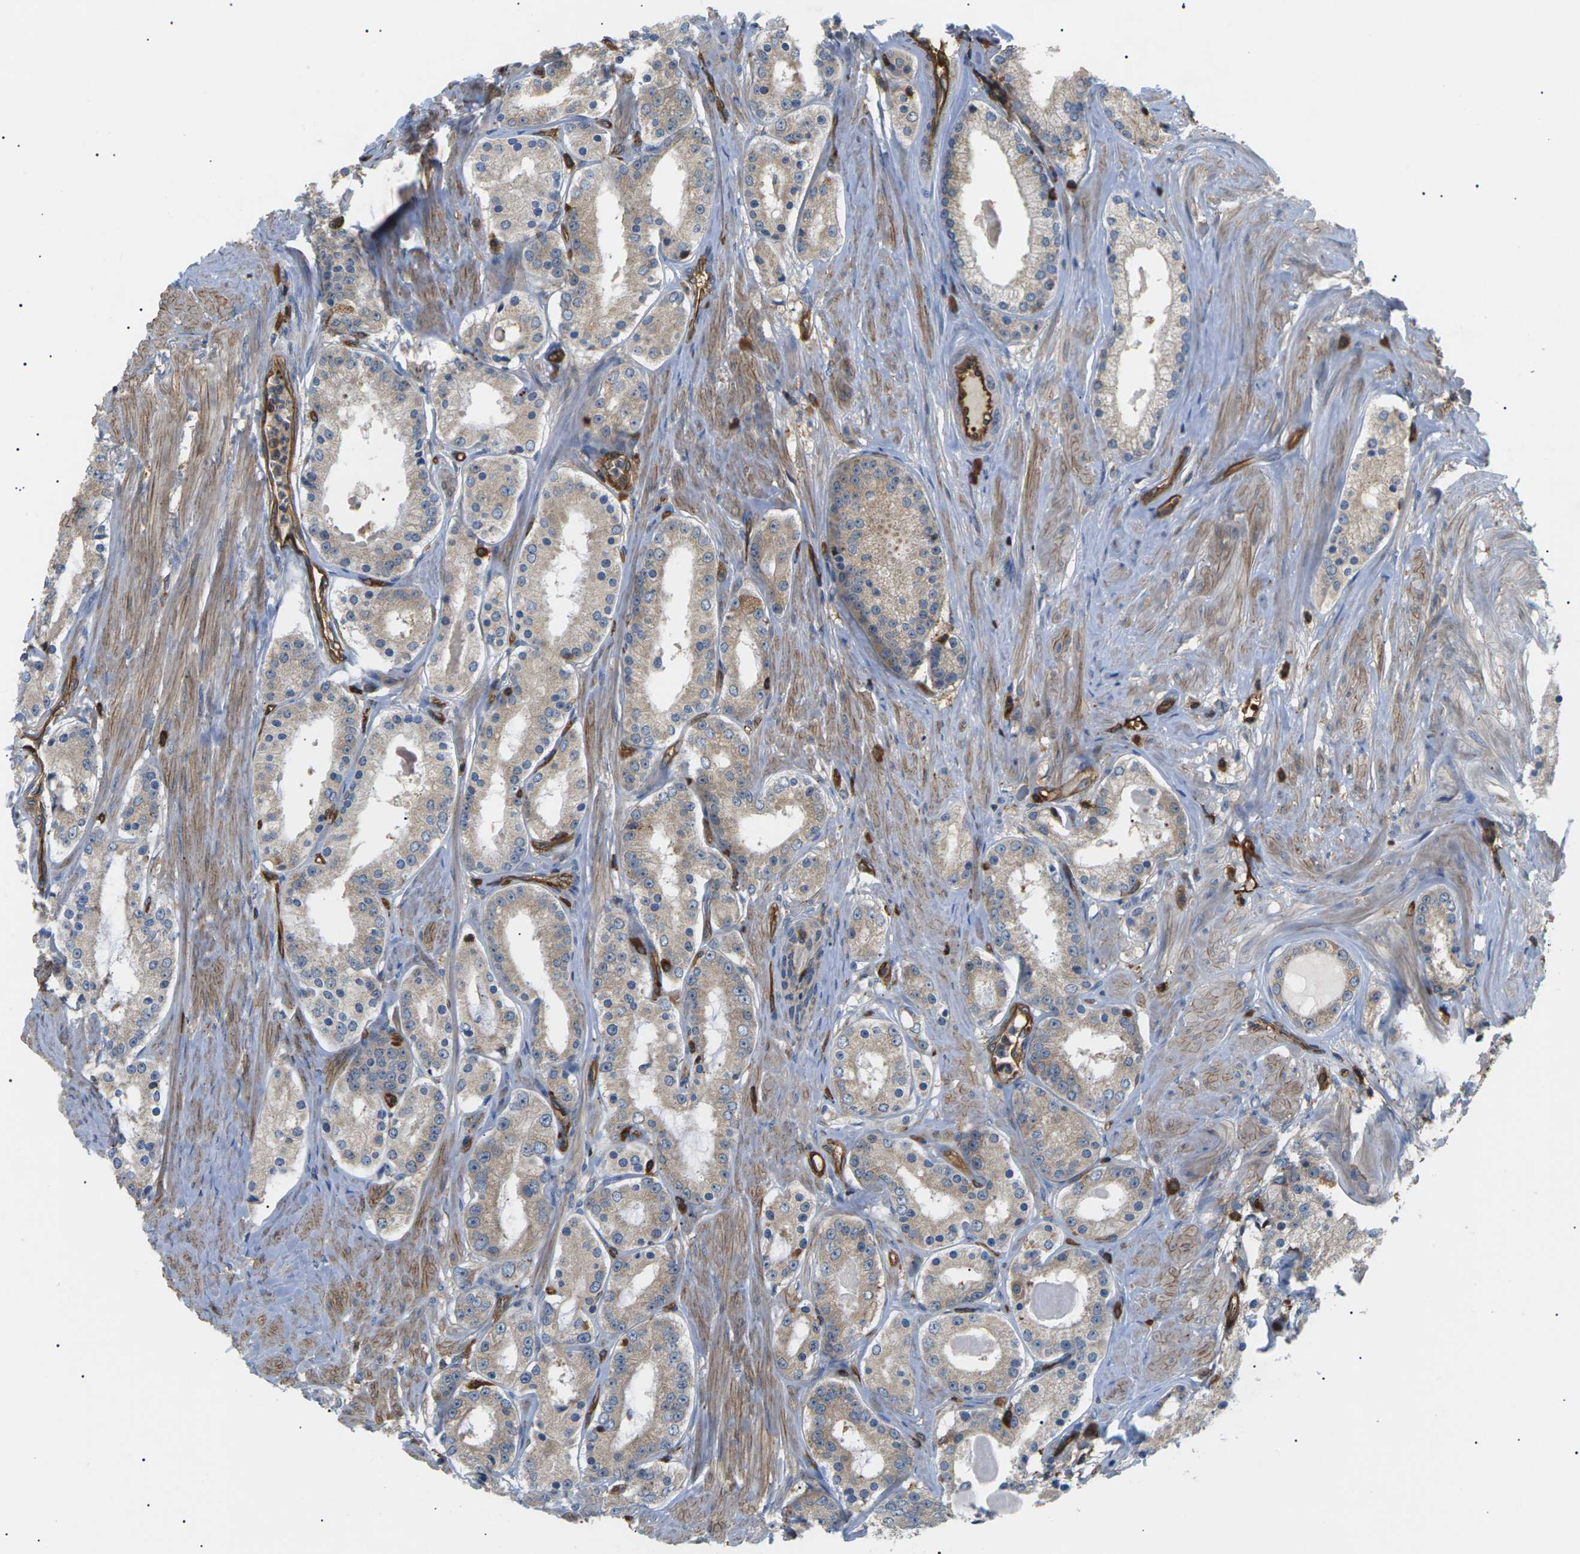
{"staining": {"intensity": "weak", "quantity": ">75%", "location": "cytoplasmic/membranous"}, "tissue": "prostate cancer", "cell_type": "Tumor cells", "image_type": "cancer", "snomed": [{"axis": "morphology", "description": "Adenocarcinoma, Low grade"}, {"axis": "topography", "description": "Prostate"}], "caption": "This histopathology image displays immunohistochemistry (IHC) staining of prostate adenocarcinoma (low-grade), with low weak cytoplasmic/membranous expression in approximately >75% of tumor cells.", "gene": "TMTC4", "patient": {"sex": "male", "age": 63}}